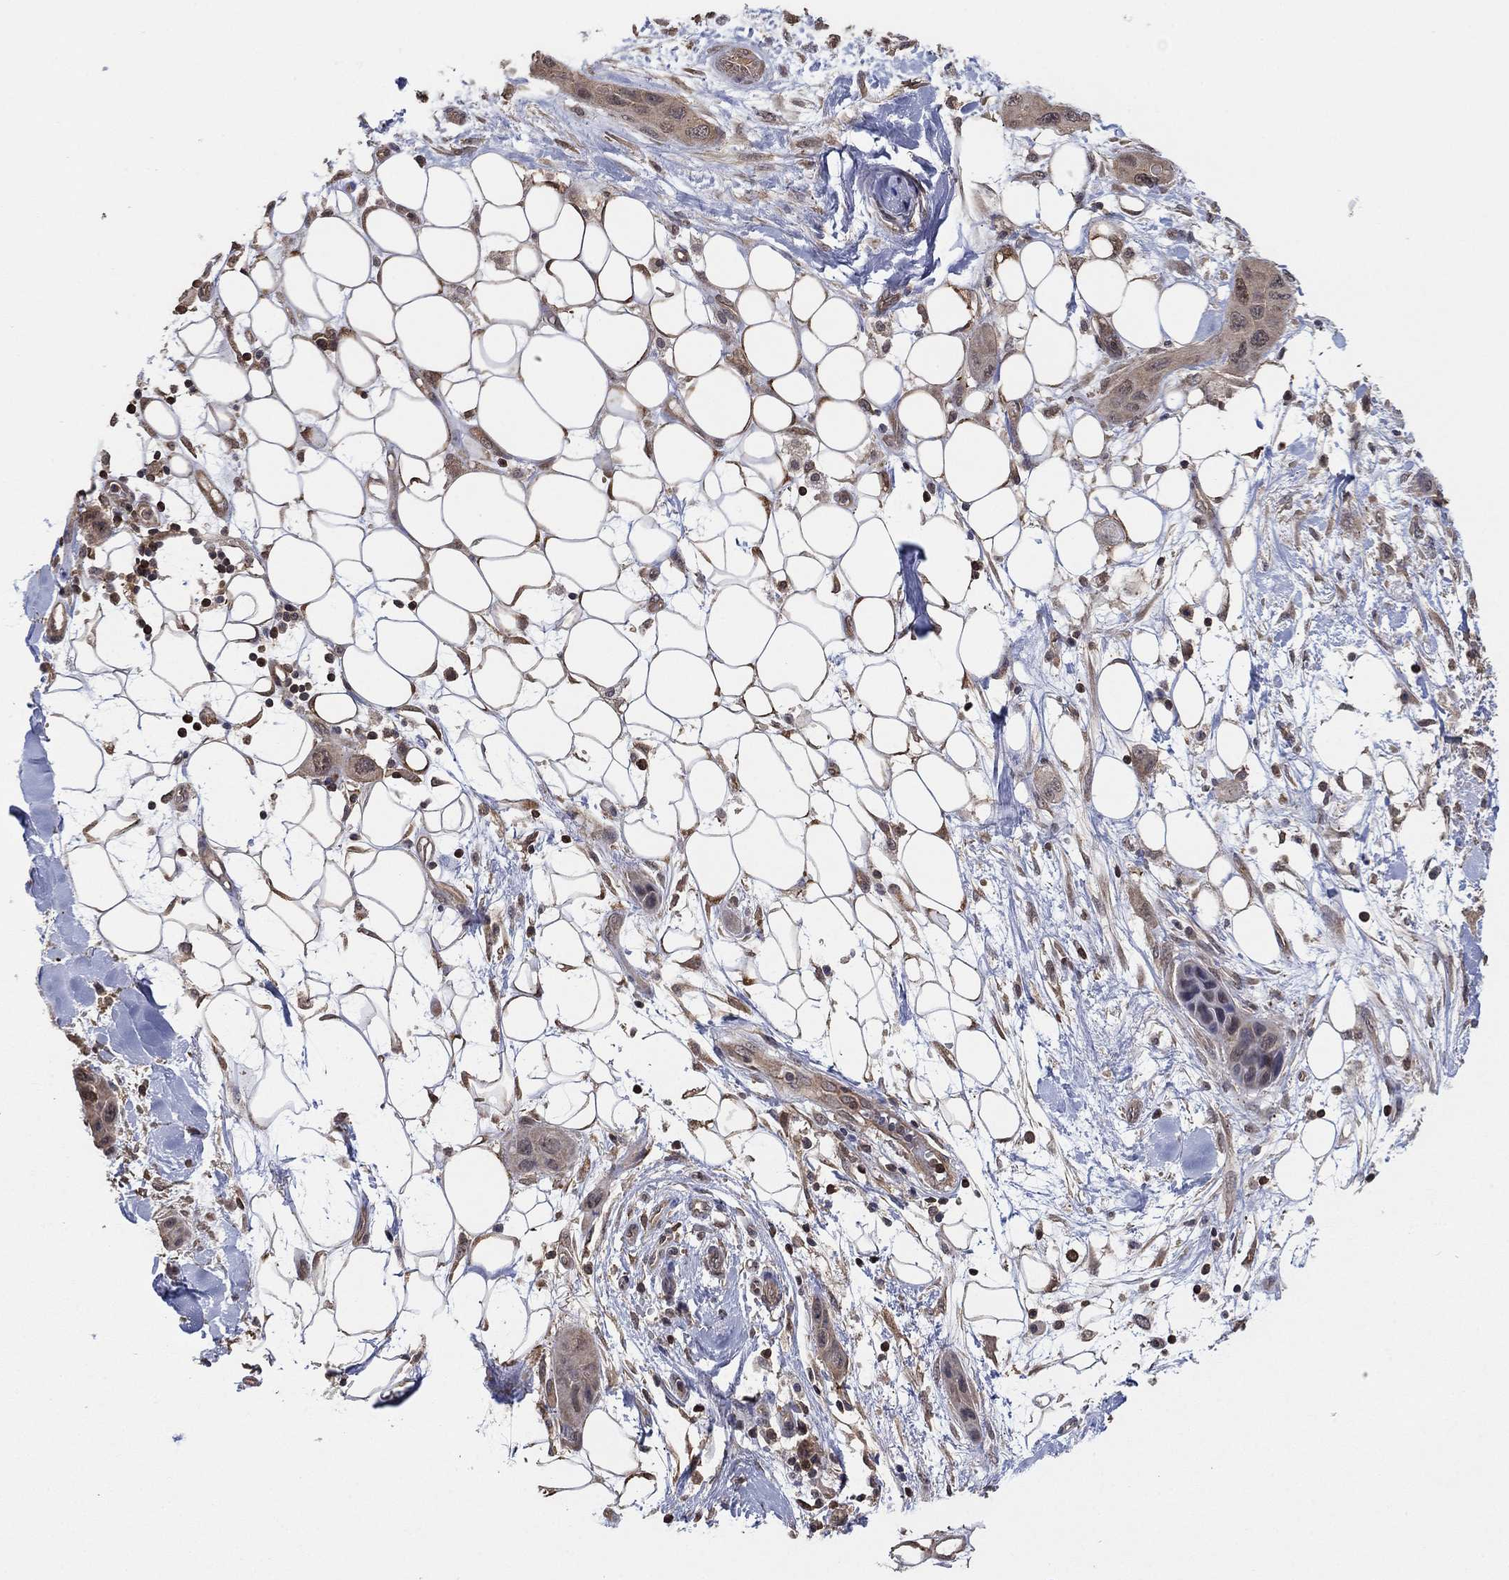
{"staining": {"intensity": "weak", "quantity": ">75%", "location": "cytoplasmic/membranous"}, "tissue": "skin cancer", "cell_type": "Tumor cells", "image_type": "cancer", "snomed": [{"axis": "morphology", "description": "Squamous cell carcinoma, NOS"}, {"axis": "topography", "description": "Skin"}], "caption": "Skin cancer tissue demonstrates weak cytoplasmic/membranous positivity in approximately >75% of tumor cells", "gene": "RNF114", "patient": {"sex": "male", "age": 79}}